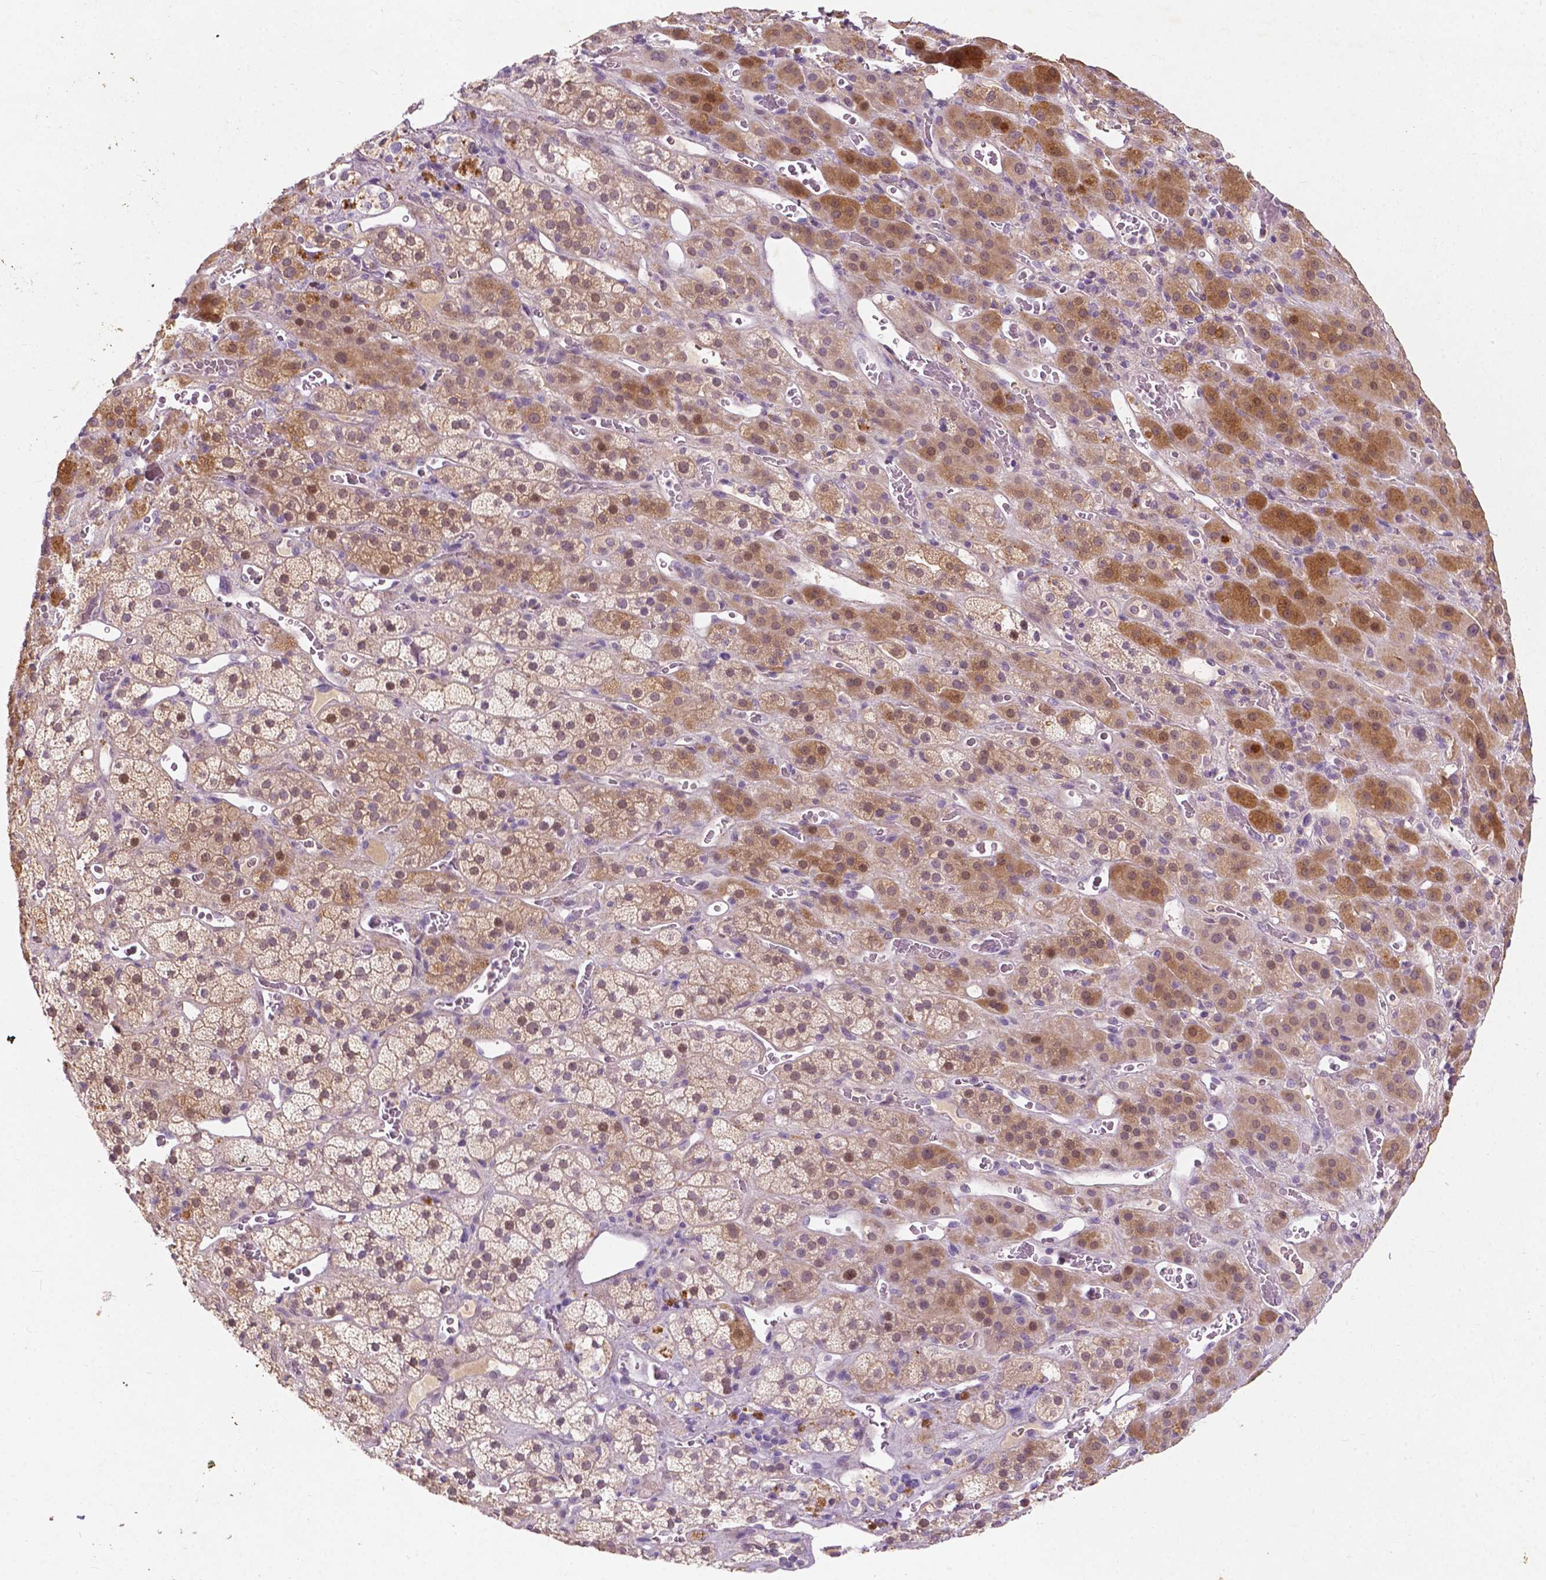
{"staining": {"intensity": "moderate", "quantity": "25%-75%", "location": "cytoplasmic/membranous,nuclear"}, "tissue": "adrenal gland", "cell_type": "Glandular cells", "image_type": "normal", "snomed": [{"axis": "morphology", "description": "Normal tissue, NOS"}, {"axis": "topography", "description": "Adrenal gland"}], "caption": "Protein expression analysis of normal adrenal gland exhibits moderate cytoplasmic/membranous,nuclear staining in about 25%-75% of glandular cells. (brown staining indicates protein expression, while blue staining denotes nuclei).", "gene": "GPR37", "patient": {"sex": "male", "age": 57}}